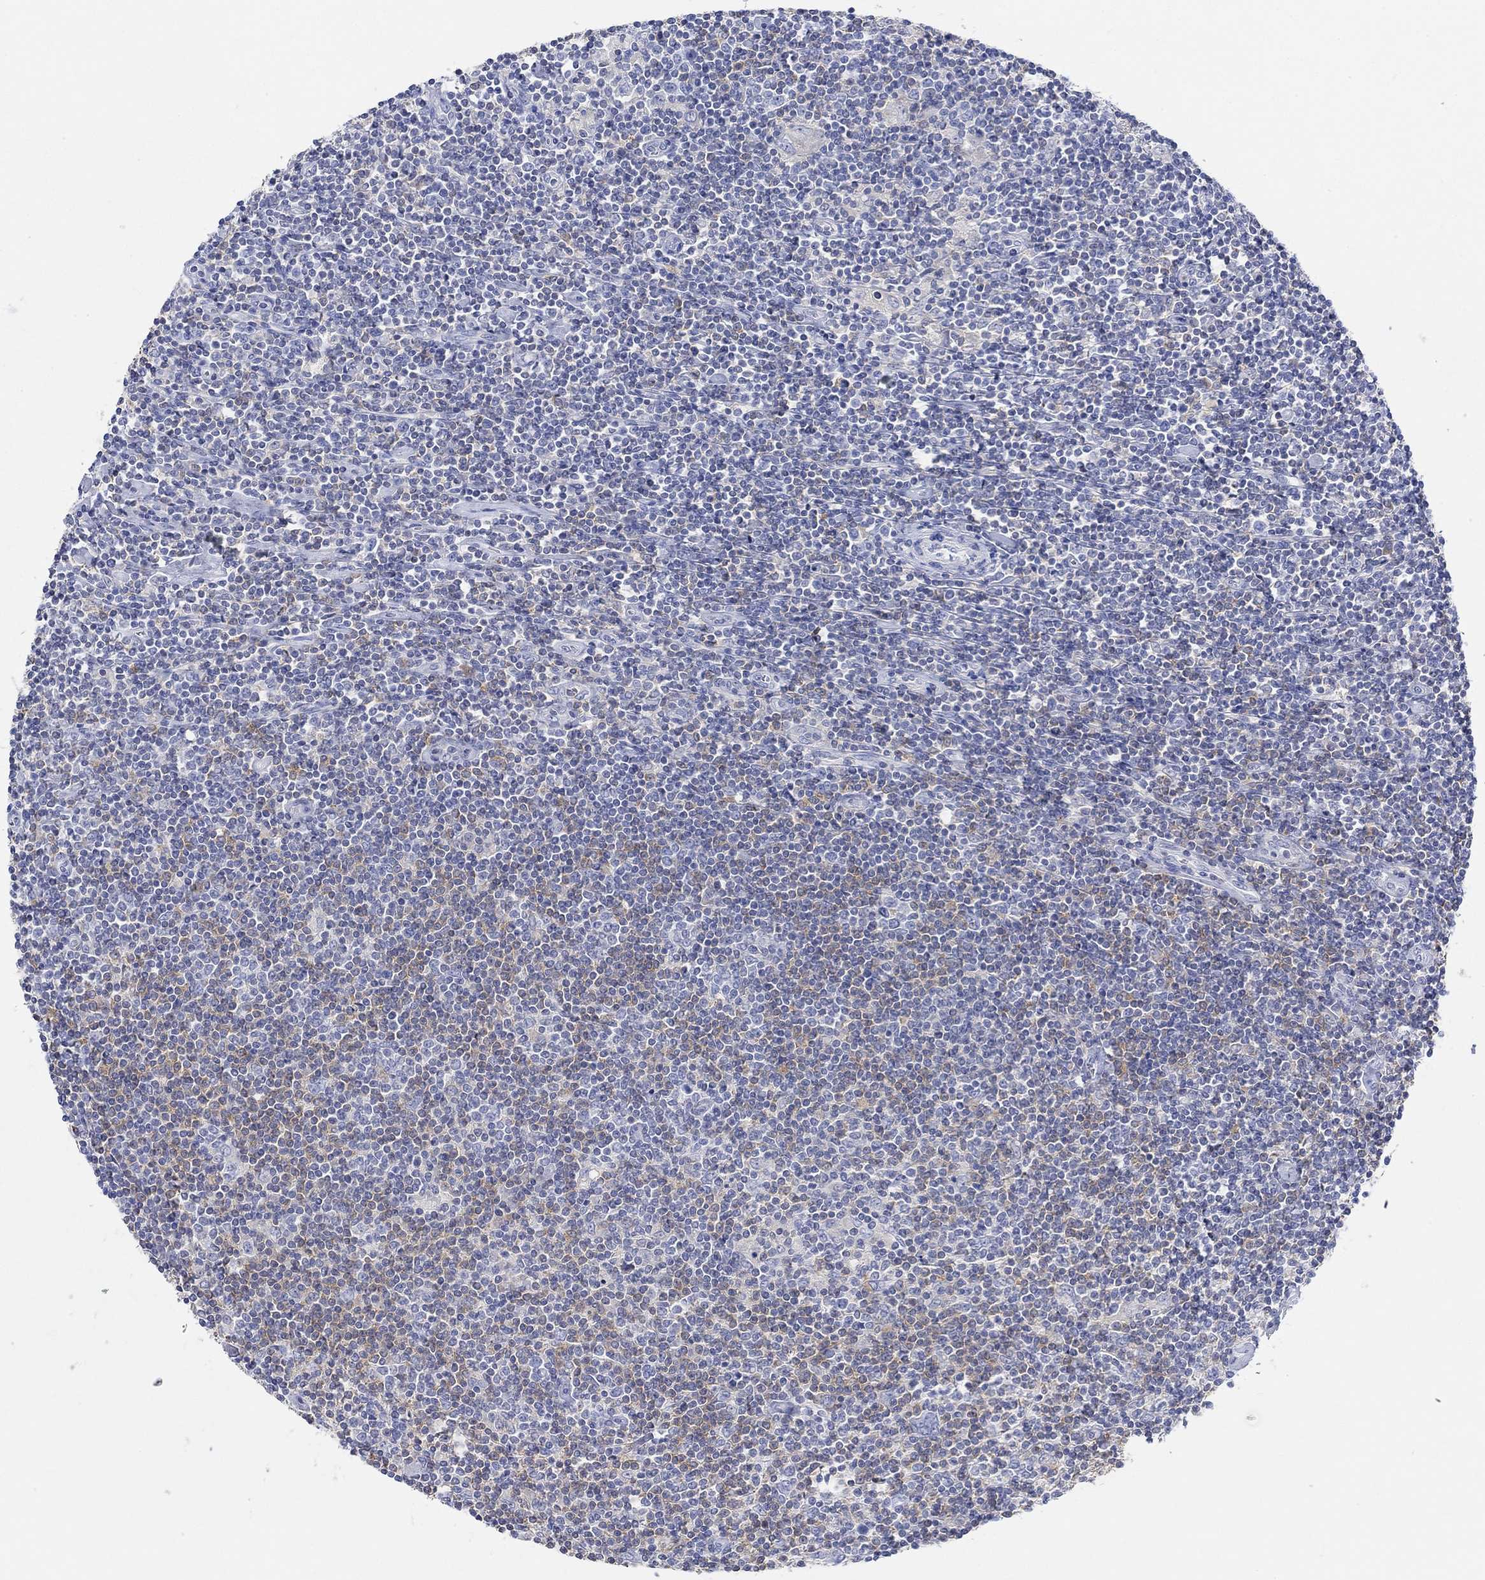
{"staining": {"intensity": "negative", "quantity": "none", "location": "none"}, "tissue": "lymphoma", "cell_type": "Tumor cells", "image_type": "cancer", "snomed": [{"axis": "morphology", "description": "Hodgkin's disease, NOS"}, {"axis": "topography", "description": "Lymph node"}], "caption": "IHC of lymphoma exhibits no staining in tumor cells.", "gene": "GCM1", "patient": {"sex": "male", "age": 40}}